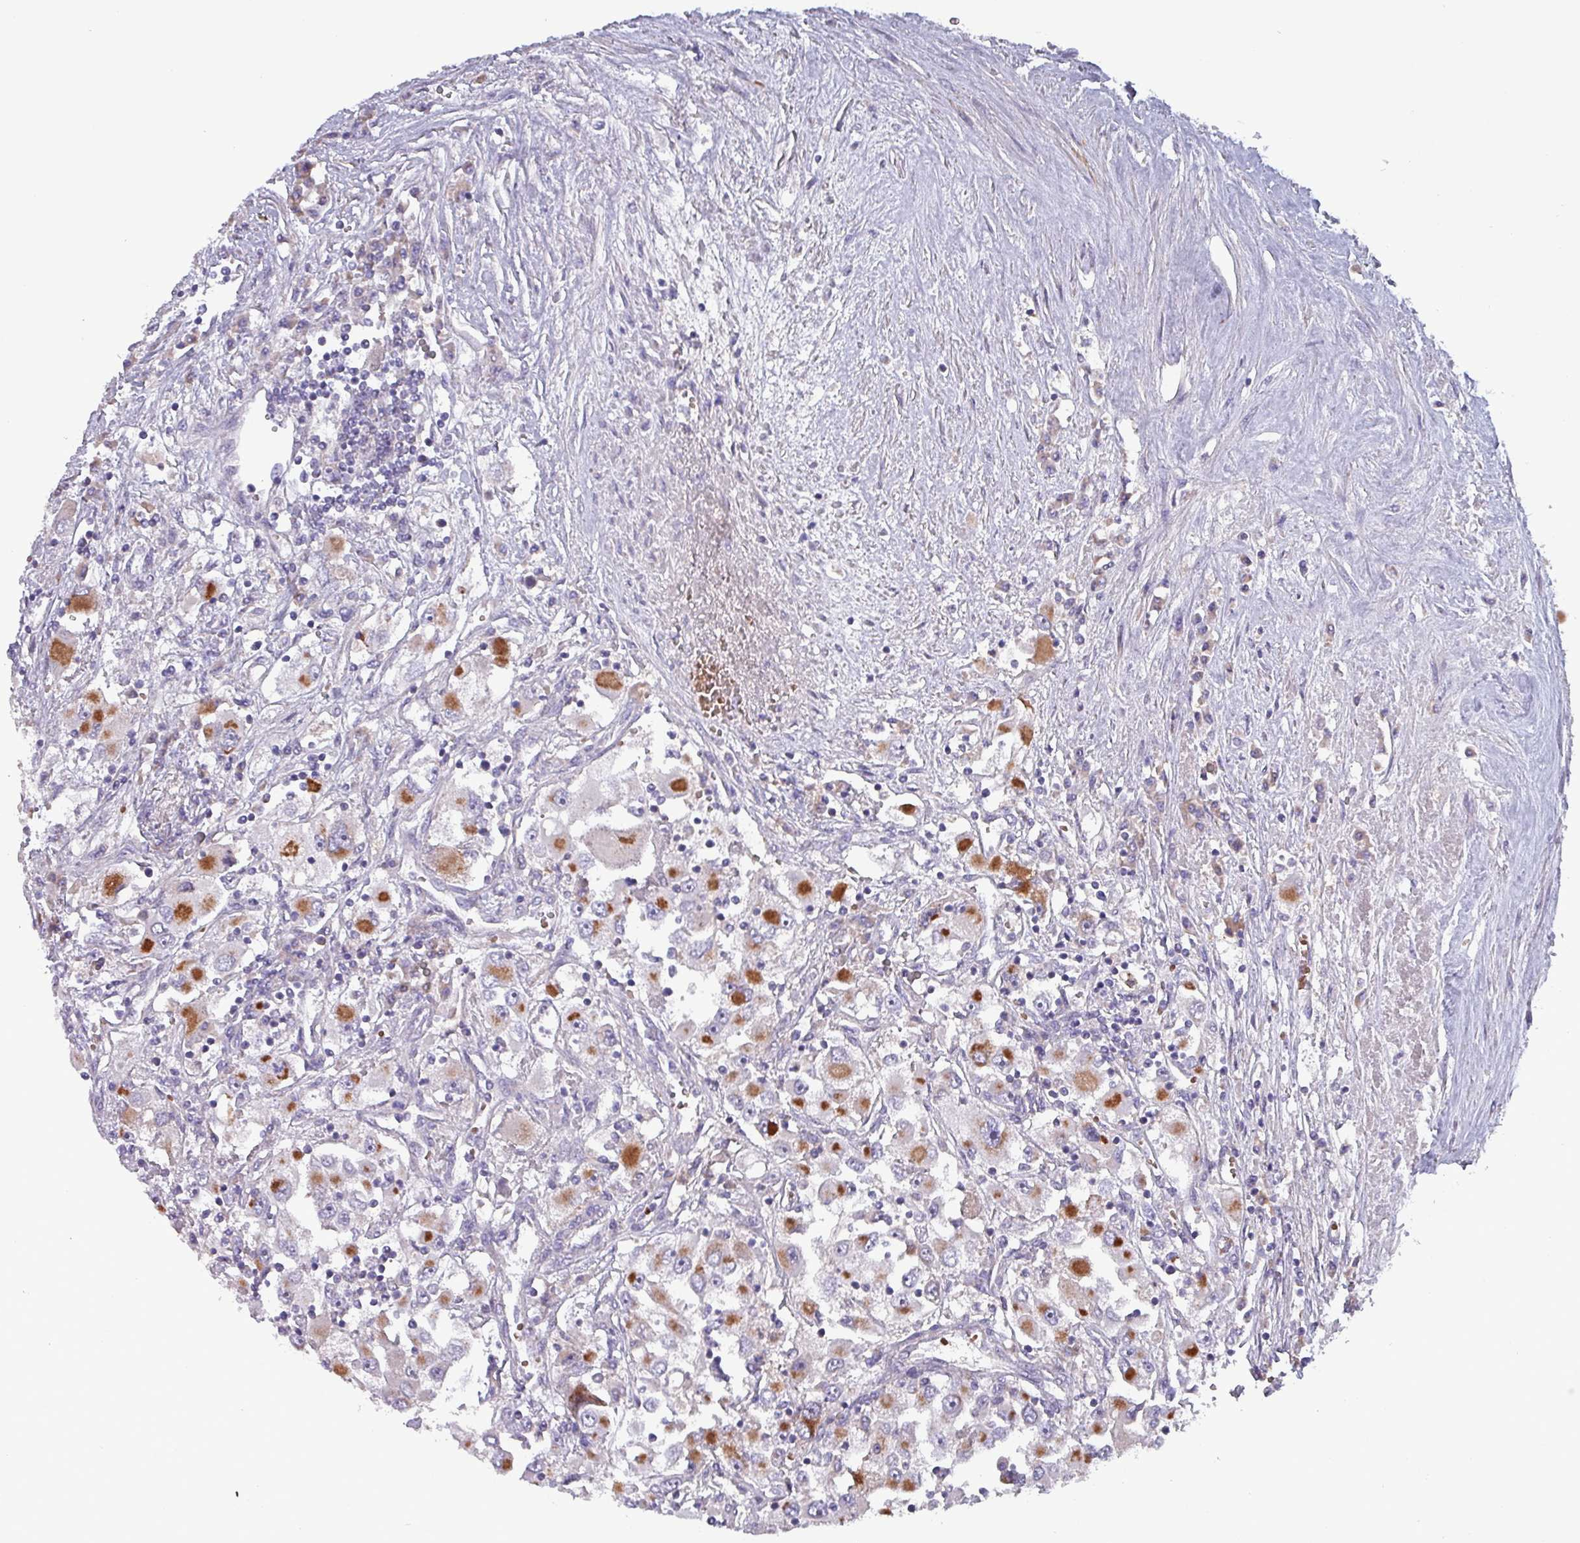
{"staining": {"intensity": "moderate", "quantity": ">75%", "location": "cytoplasmic/membranous"}, "tissue": "renal cancer", "cell_type": "Tumor cells", "image_type": "cancer", "snomed": [{"axis": "morphology", "description": "Adenocarcinoma, NOS"}, {"axis": "topography", "description": "Kidney"}], "caption": "High-power microscopy captured an IHC micrograph of renal cancer (adenocarcinoma), revealing moderate cytoplasmic/membranous expression in about >75% of tumor cells.", "gene": "ZNF322", "patient": {"sex": "female", "age": 52}}